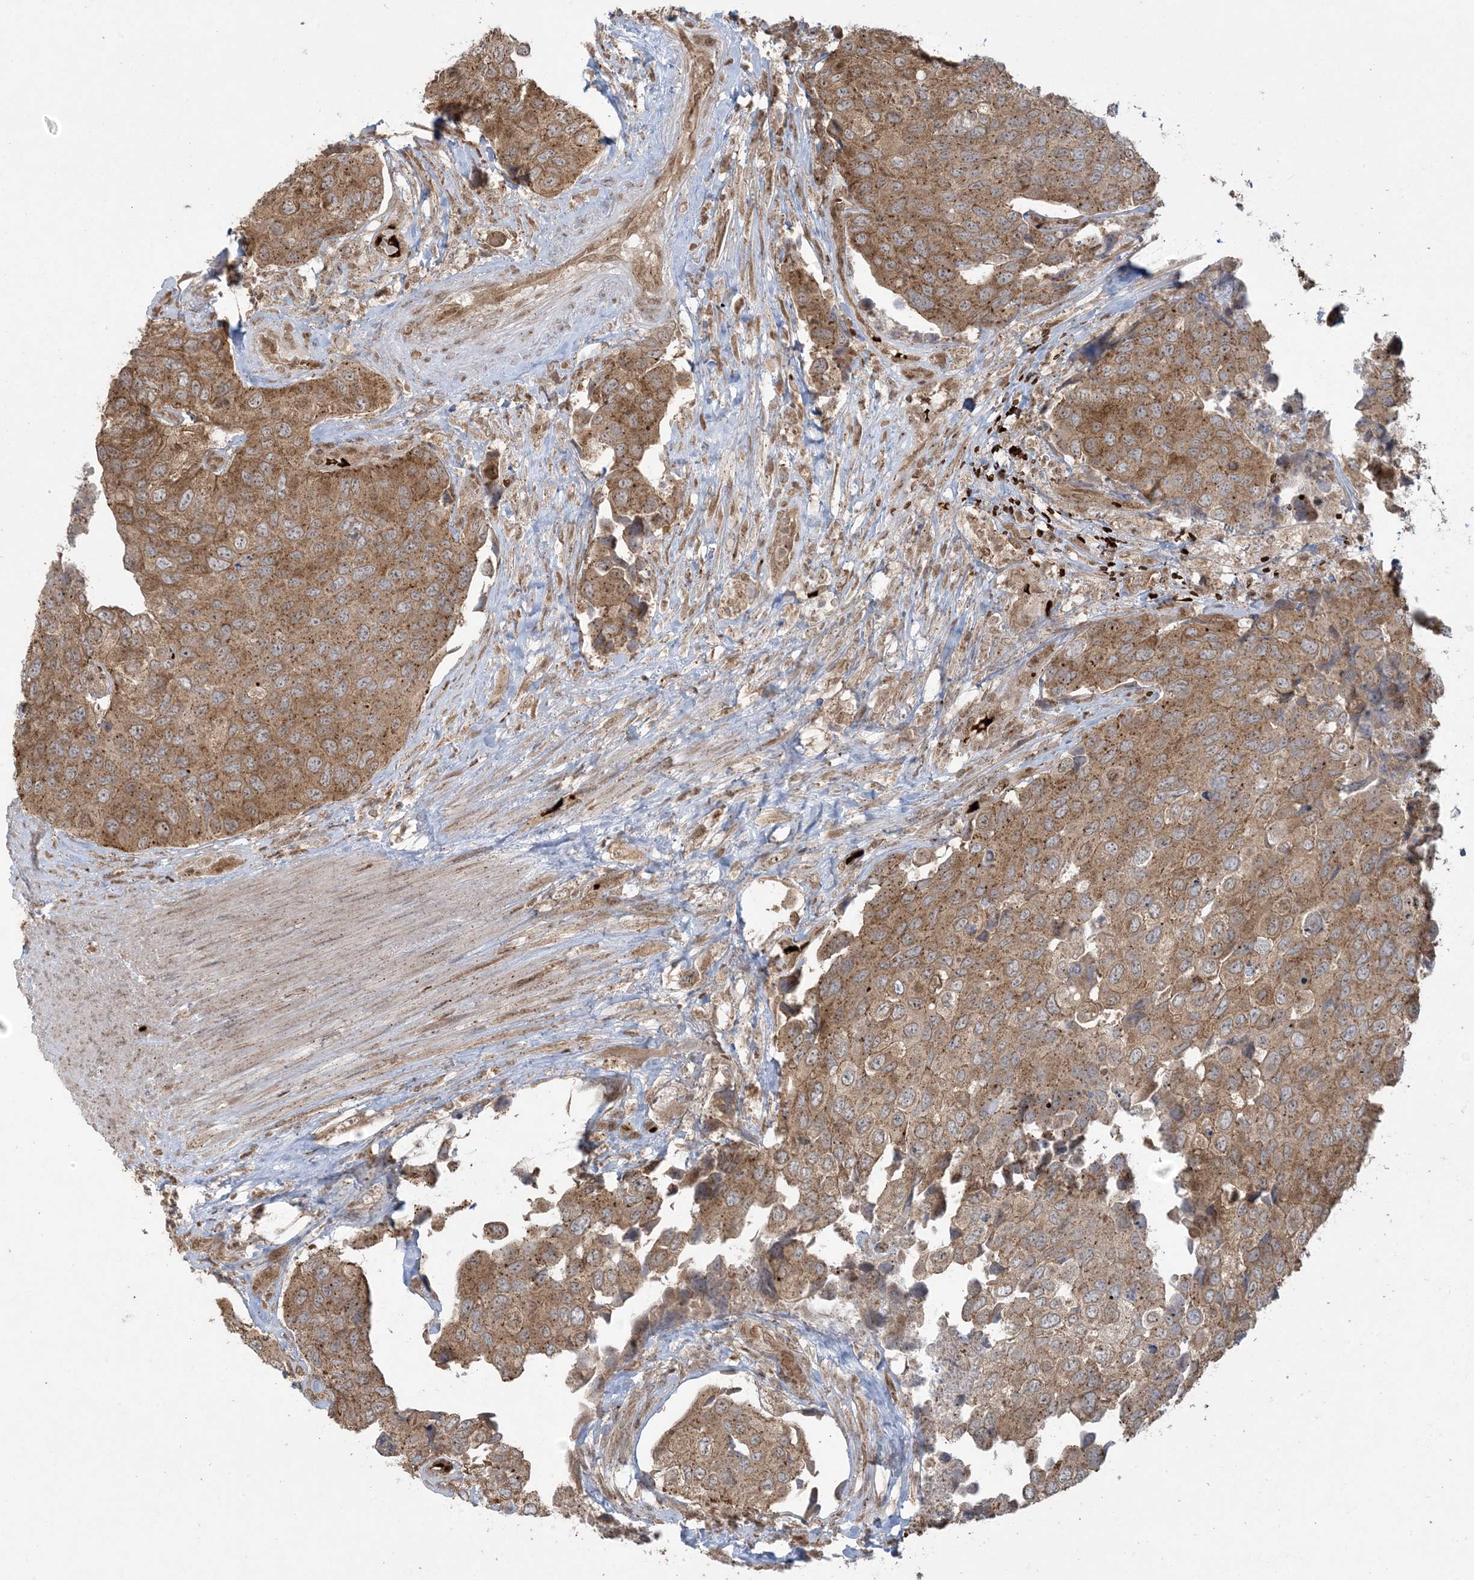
{"staining": {"intensity": "moderate", "quantity": ">75%", "location": "cytoplasmic/membranous"}, "tissue": "urothelial cancer", "cell_type": "Tumor cells", "image_type": "cancer", "snomed": [{"axis": "morphology", "description": "Urothelial carcinoma, High grade"}, {"axis": "topography", "description": "Urinary bladder"}], "caption": "Urothelial cancer was stained to show a protein in brown. There is medium levels of moderate cytoplasmic/membranous positivity in about >75% of tumor cells. Ihc stains the protein in brown and the nuclei are stained blue.", "gene": "ABCF3", "patient": {"sex": "male", "age": 74}}